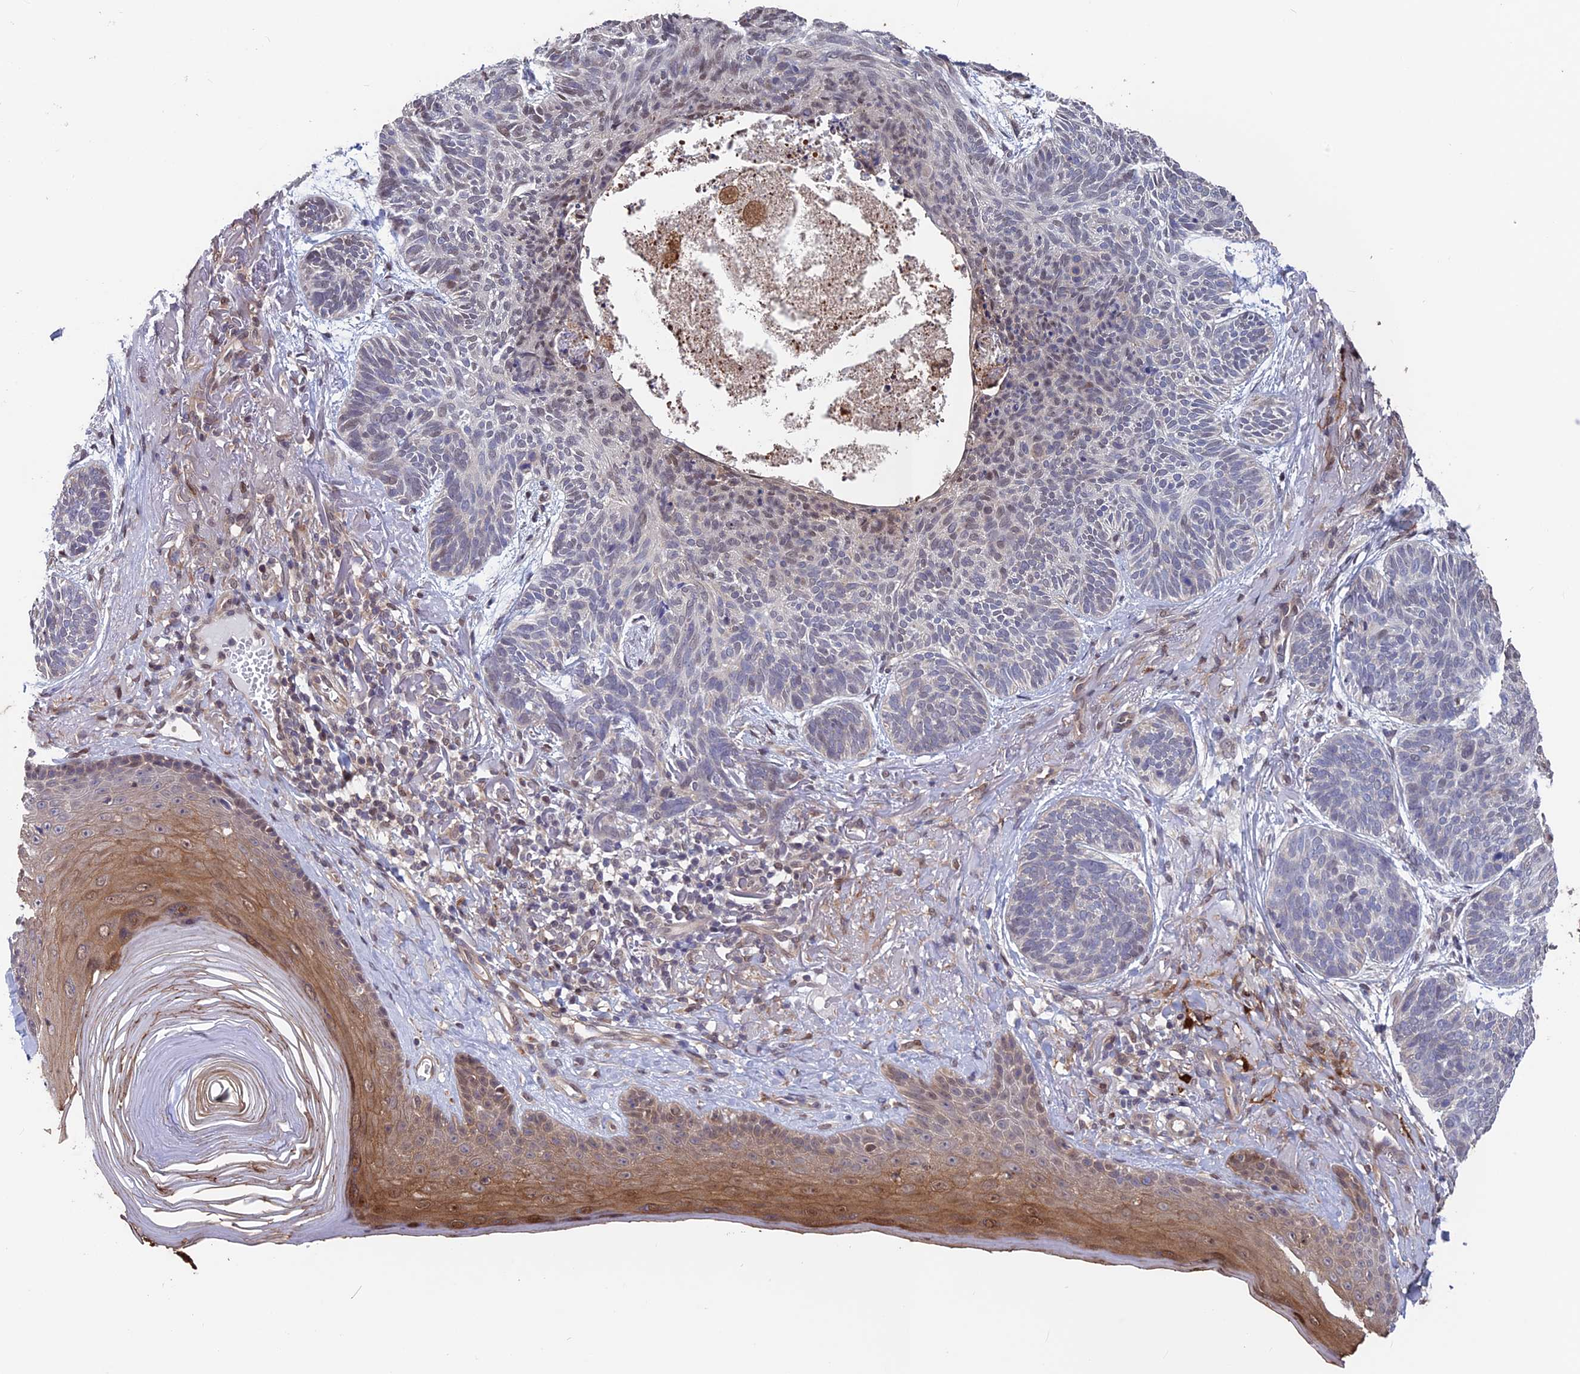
{"staining": {"intensity": "weak", "quantity": "<25%", "location": "nuclear"}, "tissue": "skin cancer", "cell_type": "Tumor cells", "image_type": "cancer", "snomed": [{"axis": "morphology", "description": "Normal tissue, NOS"}, {"axis": "morphology", "description": "Basal cell carcinoma"}, {"axis": "topography", "description": "Skin"}], "caption": "DAB immunohistochemical staining of human skin basal cell carcinoma exhibits no significant positivity in tumor cells. (DAB immunohistochemistry (IHC) visualized using brightfield microscopy, high magnification).", "gene": "MAST2", "patient": {"sex": "male", "age": 66}}